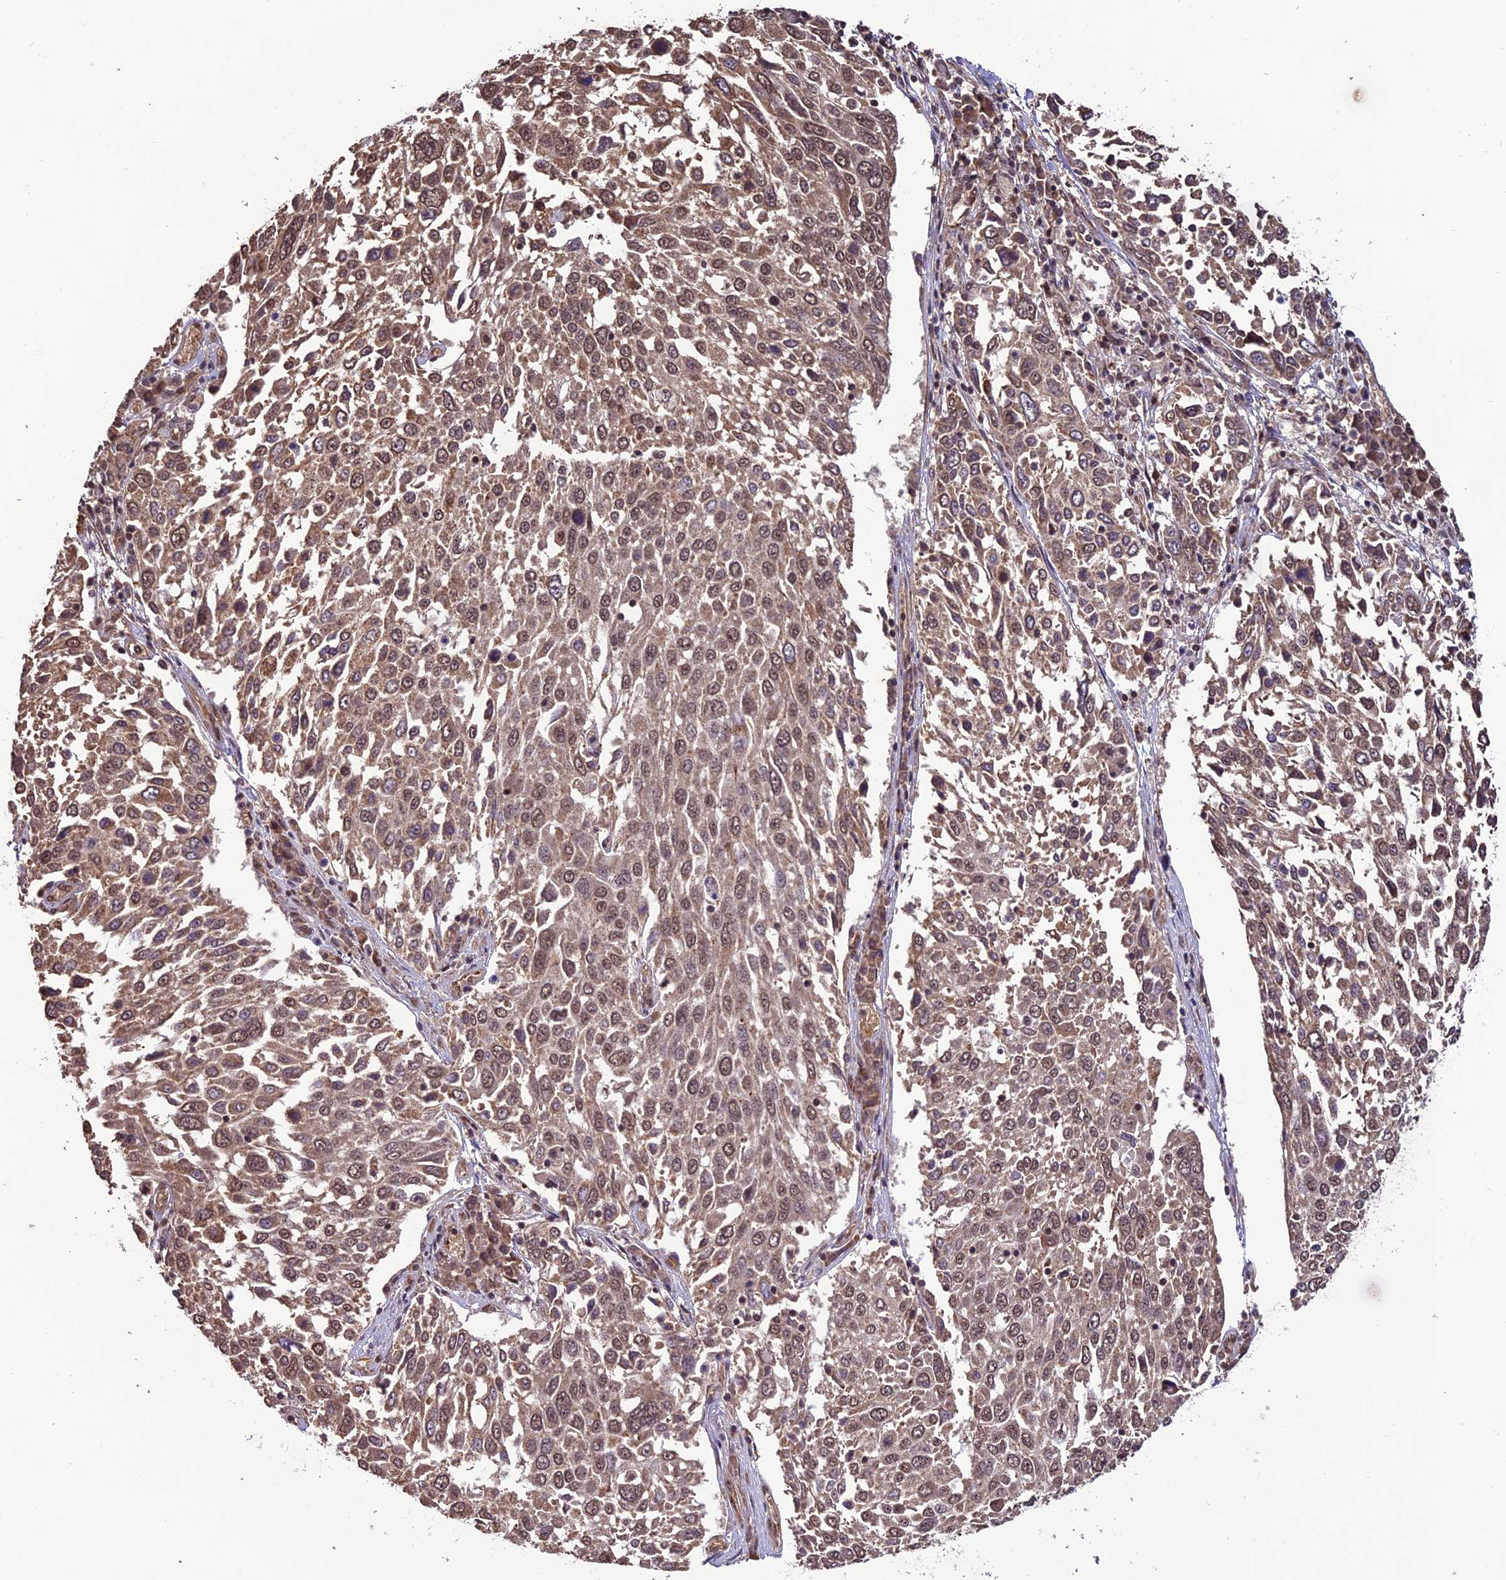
{"staining": {"intensity": "moderate", "quantity": ">75%", "location": "cytoplasmic/membranous,nuclear"}, "tissue": "lung cancer", "cell_type": "Tumor cells", "image_type": "cancer", "snomed": [{"axis": "morphology", "description": "Squamous cell carcinoma, NOS"}, {"axis": "topography", "description": "Lung"}], "caption": "Human squamous cell carcinoma (lung) stained for a protein (brown) reveals moderate cytoplasmic/membranous and nuclear positive expression in approximately >75% of tumor cells.", "gene": "CABIN1", "patient": {"sex": "male", "age": 65}}